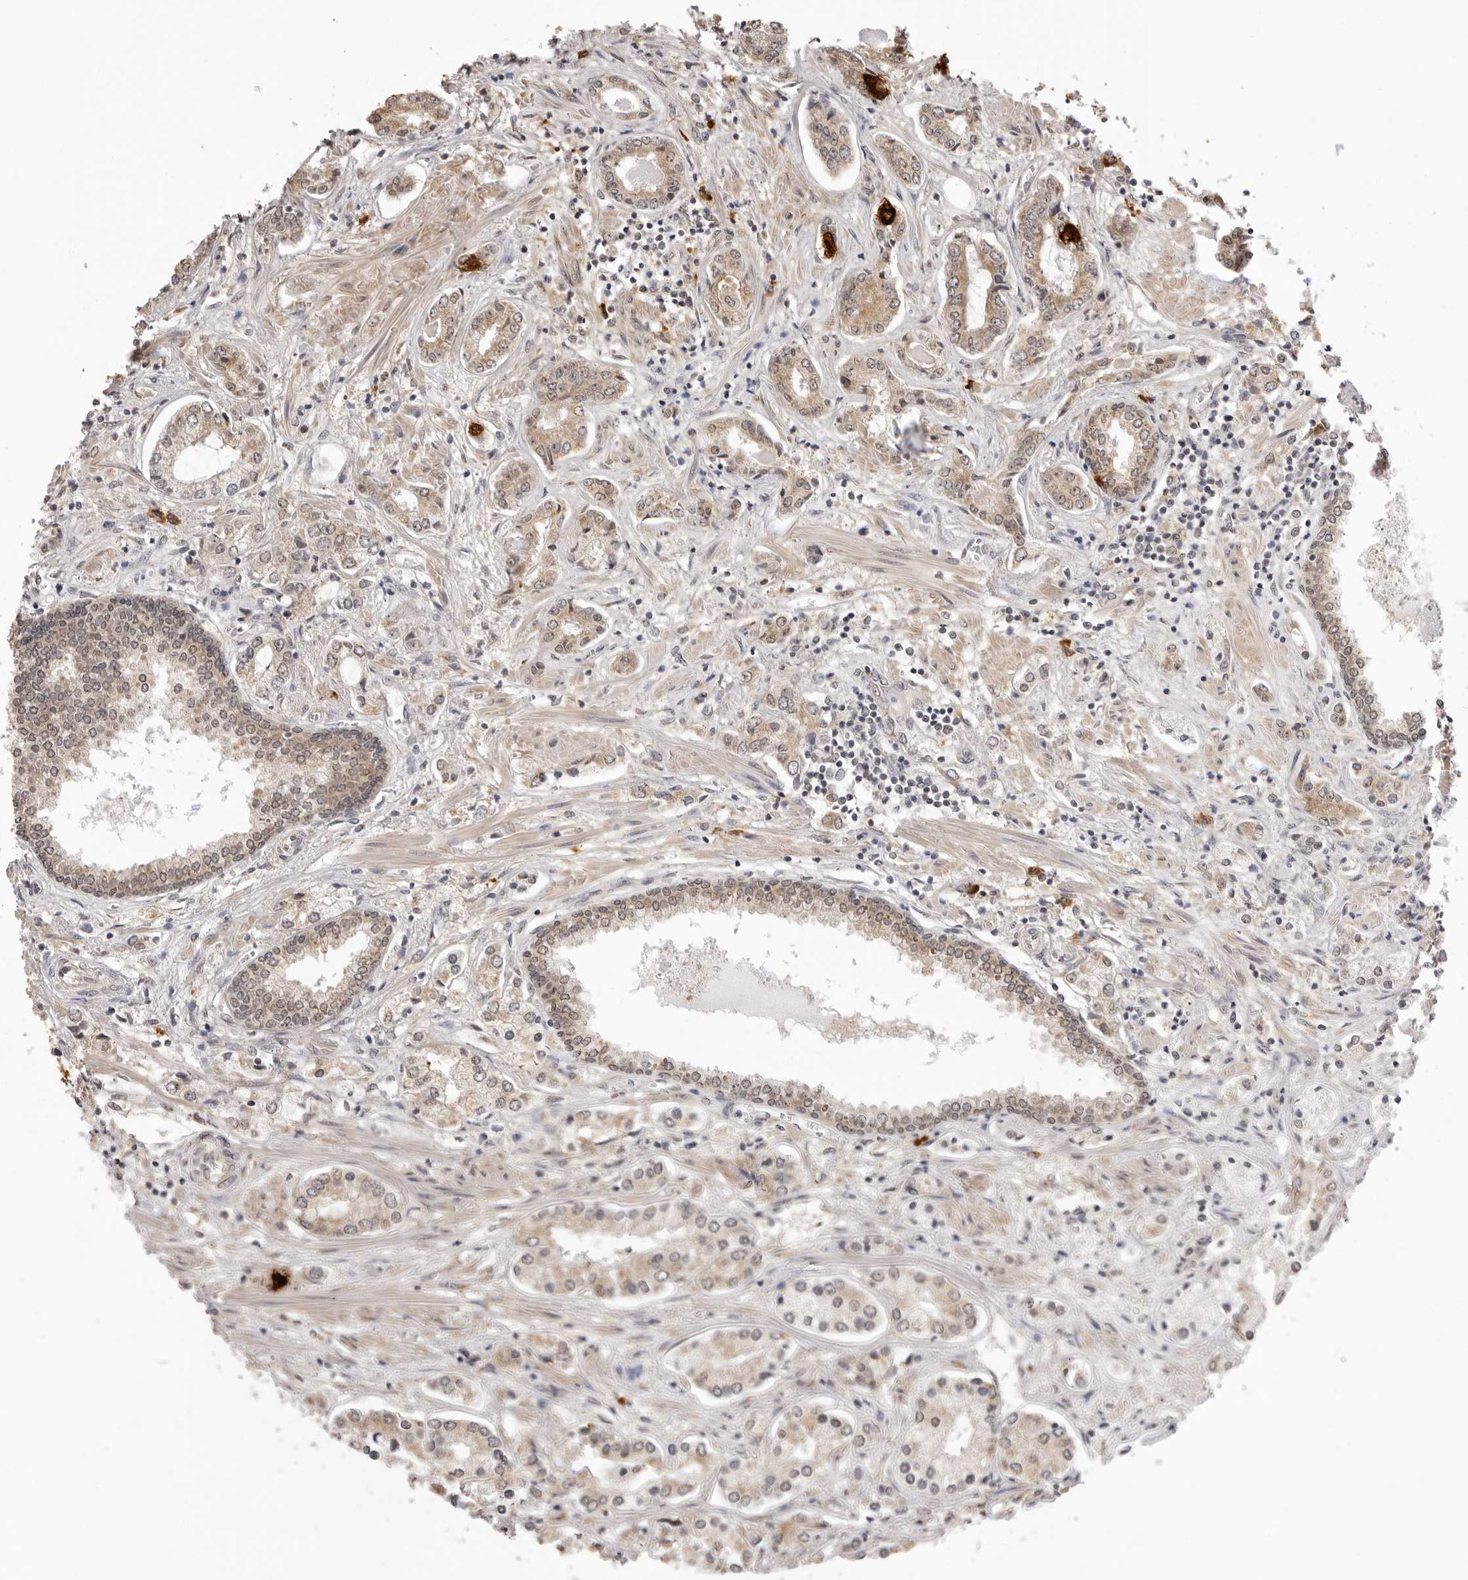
{"staining": {"intensity": "weak", "quantity": "25%-75%", "location": "cytoplasmic/membranous"}, "tissue": "prostate cancer", "cell_type": "Tumor cells", "image_type": "cancer", "snomed": [{"axis": "morphology", "description": "Adenocarcinoma, High grade"}, {"axis": "topography", "description": "Prostate"}], "caption": "IHC (DAB (3,3'-diaminobenzidine)) staining of human prostate cancer reveals weak cytoplasmic/membranous protein positivity in about 25%-75% of tumor cells.", "gene": "ZC3H11A", "patient": {"sex": "male", "age": 66}}